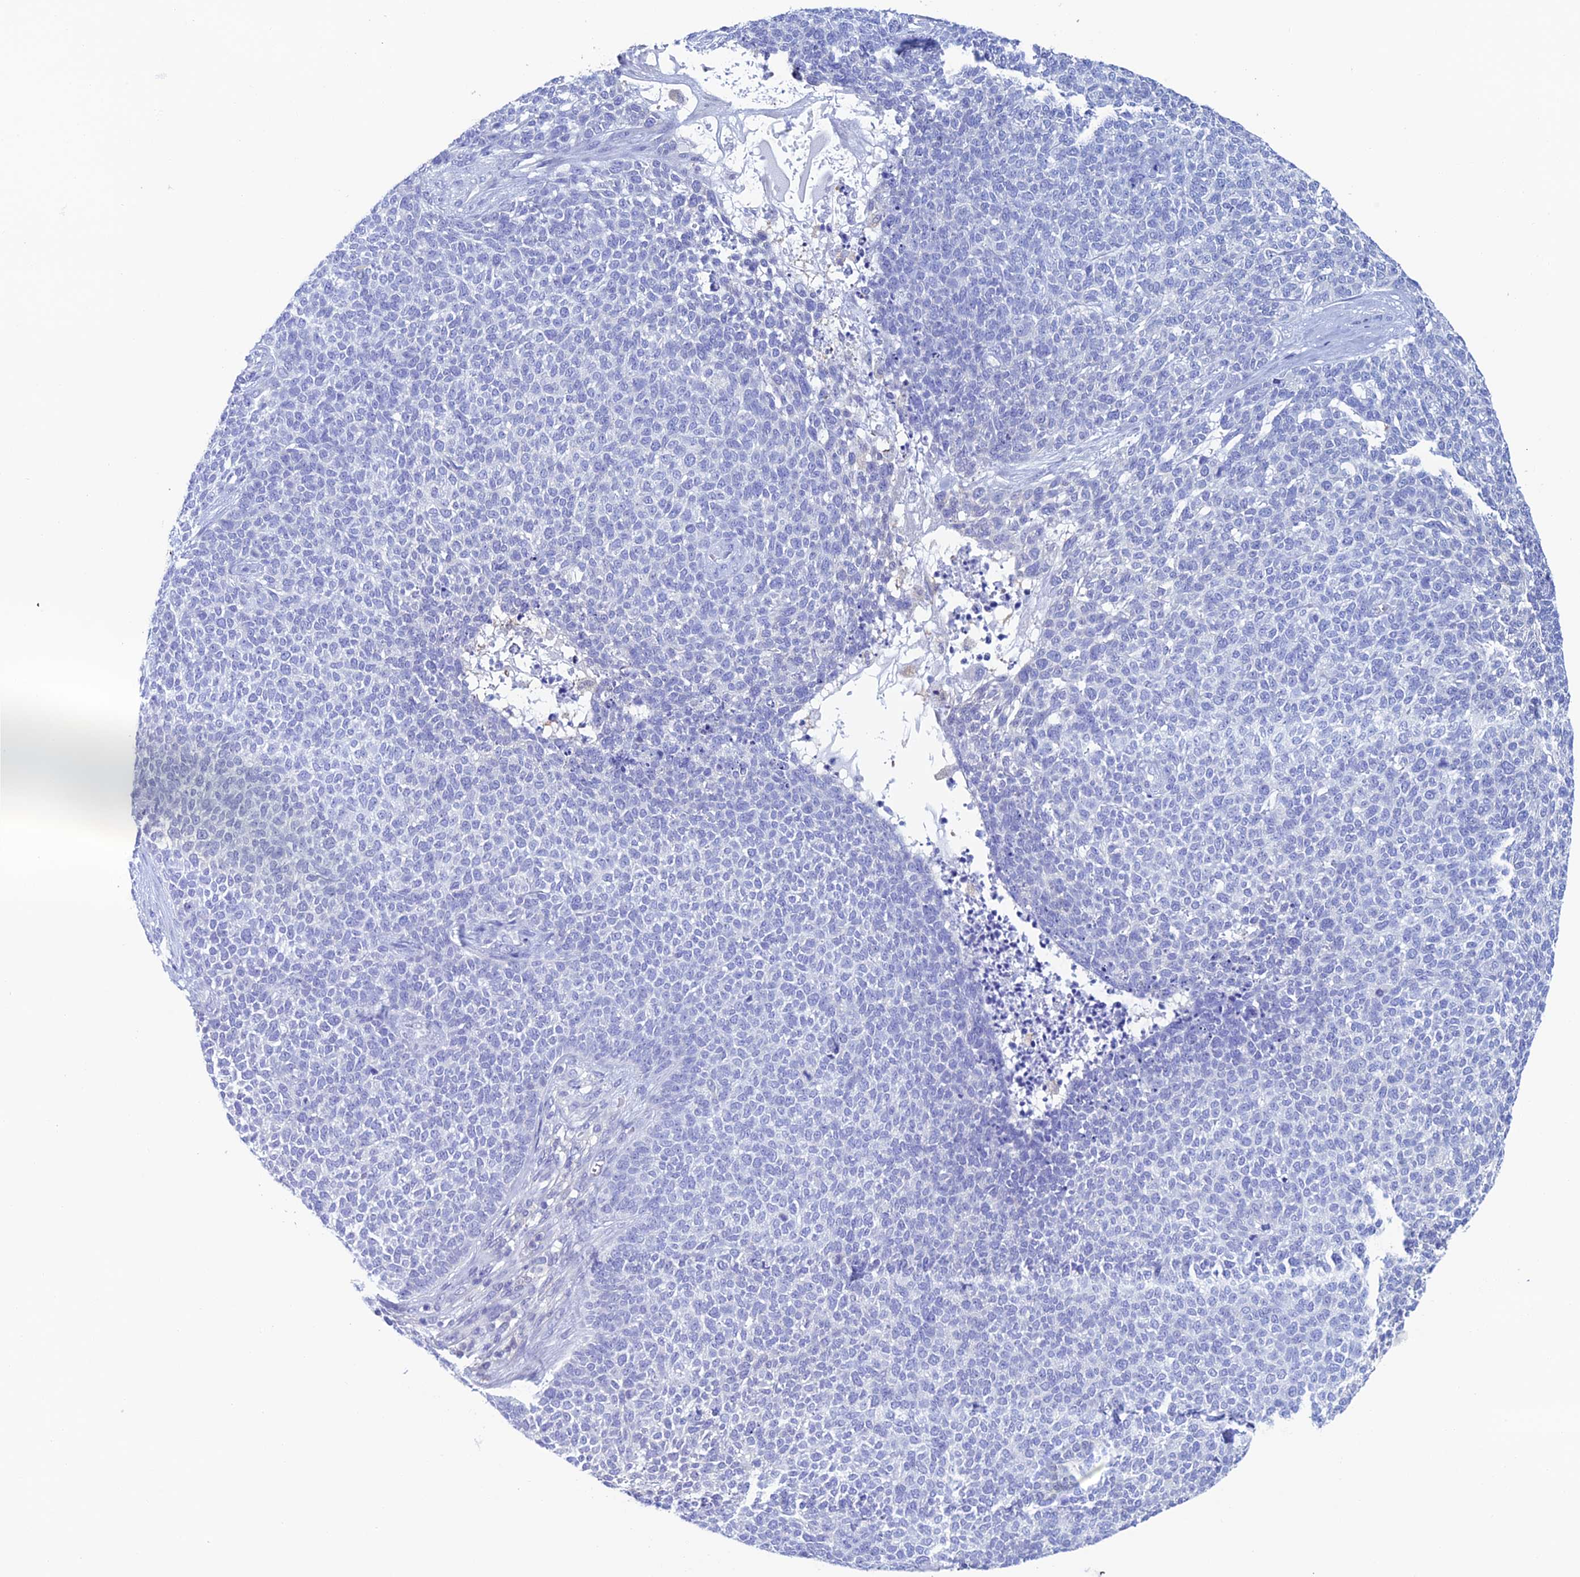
{"staining": {"intensity": "negative", "quantity": "none", "location": "none"}, "tissue": "skin cancer", "cell_type": "Tumor cells", "image_type": "cancer", "snomed": [{"axis": "morphology", "description": "Basal cell carcinoma"}, {"axis": "topography", "description": "Skin"}], "caption": "DAB immunohistochemical staining of human skin cancer shows no significant expression in tumor cells. (DAB (3,3'-diaminobenzidine) immunohistochemistry (IHC) visualized using brightfield microscopy, high magnification).", "gene": "KCNK17", "patient": {"sex": "female", "age": 84}}